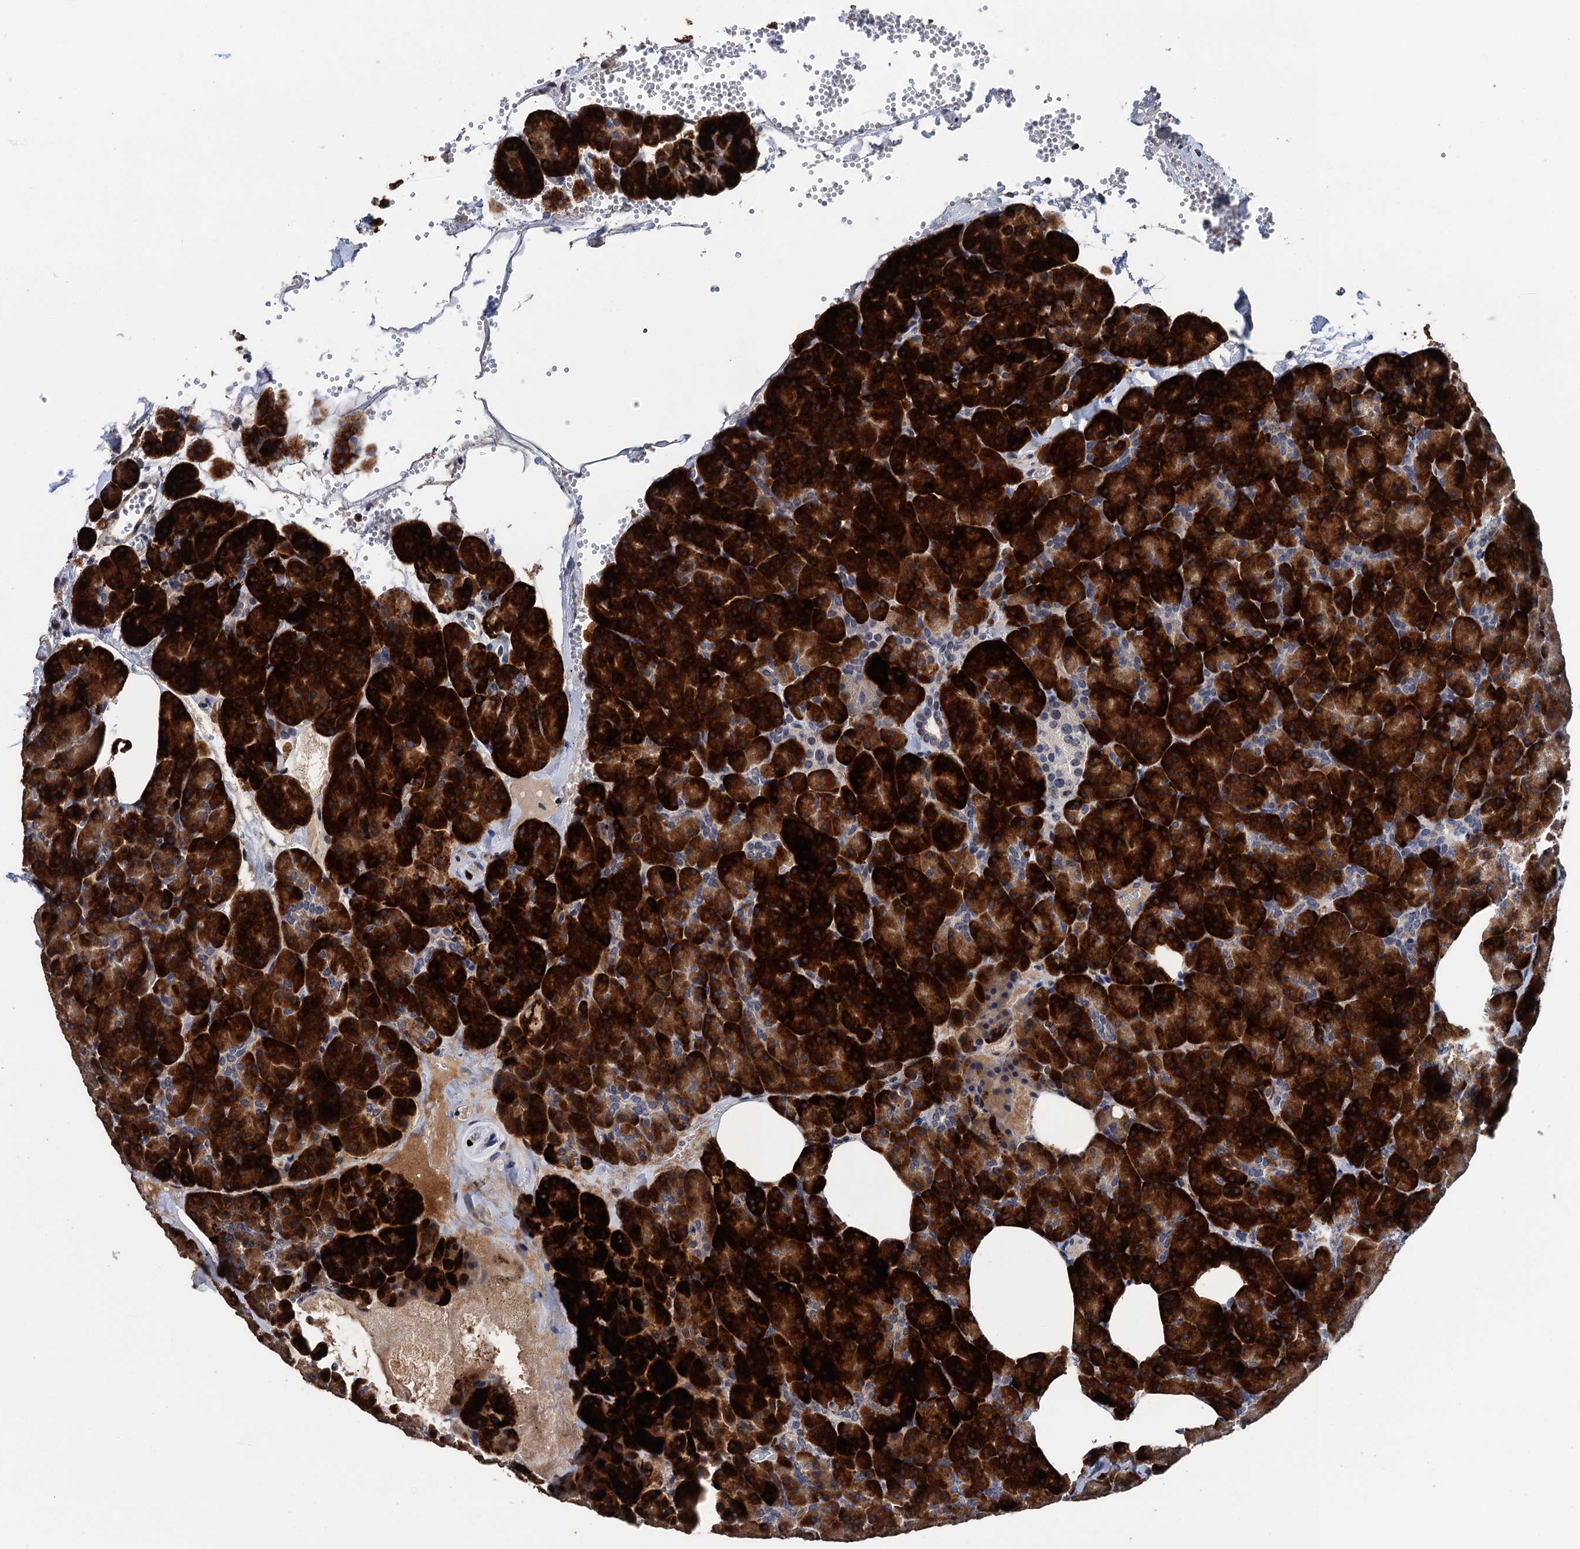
{"staining": {"intensity": "strong", "quantity": ">75%", "location": "cytoplasmic/membranous"}, "tissue": "pancreas", "cell_type": "Exocrine glandular cells", "image_type": "normal", "snomed": [{"axis": "morphology", "description": "Normal tissue, NOS"}, {"axis": "morphology", "description": "Carcinoid, malignant, NOS"}, {"axis": "topography", "description": "Pancreas"}], "caption": "High-power microscopy captured an immunohistochemistry photomicrograph of benign pancreas, revealing strong cytoplasmic/membranous staining in approximately >75% of exocrine glandular cells. The protein is stained brown, and the nuclei are stained in blue (DAB (3,3'-diaminobenzidine) IHC with brightfield microscopy, high magnification).", "gene": "ART5", "patient": {"sex": "female", "age": 35}}